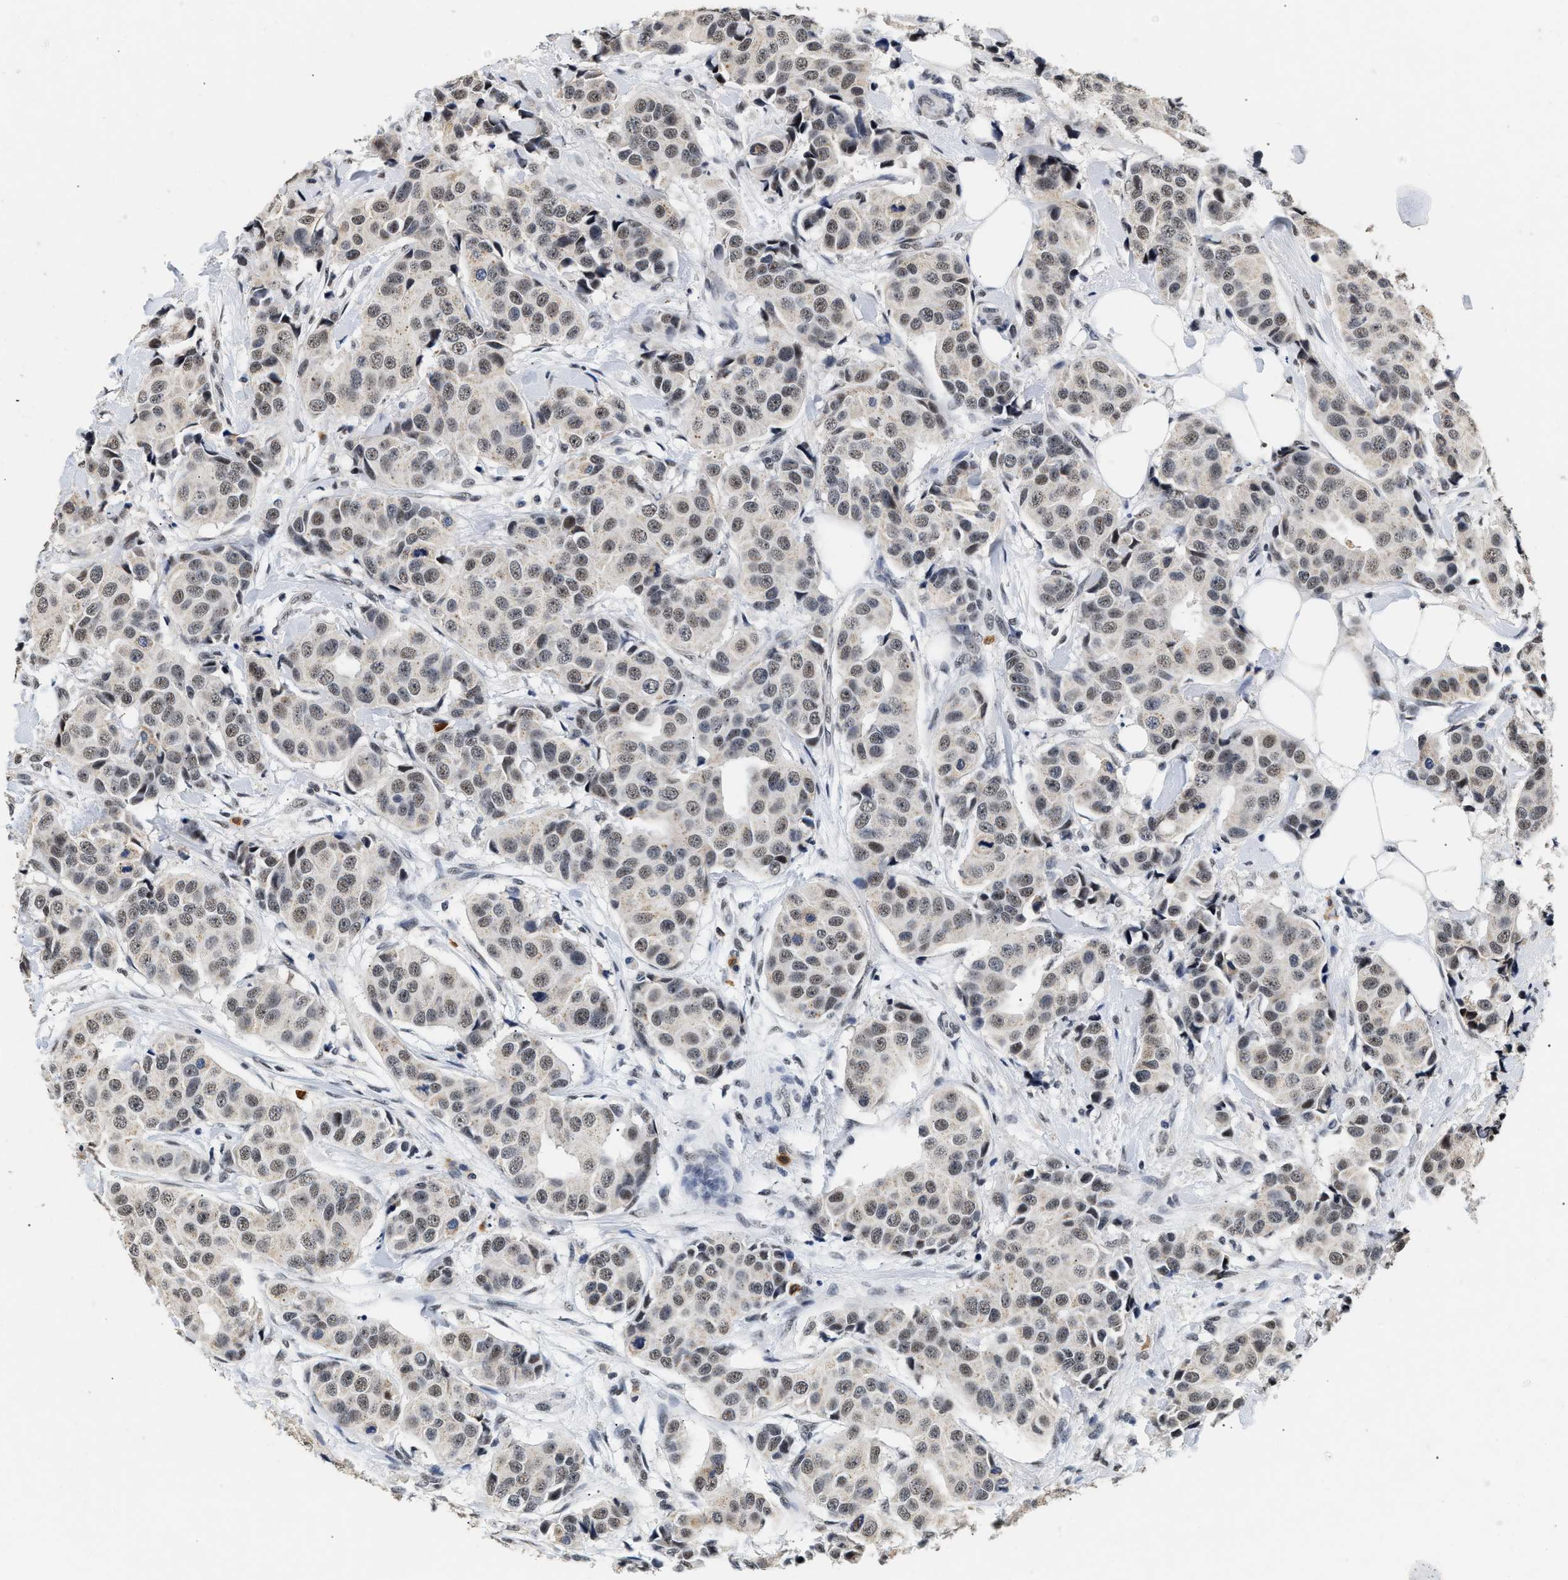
{"staining": {"intensity": "weak", "quantity": "25%-75%", "location": "nuclear"}, "tissue": "breast cancer", "cell_type": "Tumor cells", "image_type": "cancer", "snomed": [{"axis": "morphology", "description": "Normal tissue, NOS"}, {"axis": "morphology", "description": "Duct carcinoma"}, {"axis": "topography", "description": "Breast"}], "caption": "A brown stain shows weak nuclear staining of a protein in human breast cancer (invasive ductal carcinoma) tumor cells. The protein of interest is shown in brown color, while the nuclei are stained blue.", "gene": "THOC1", "patient": {"sex": "female", "age": 39}}